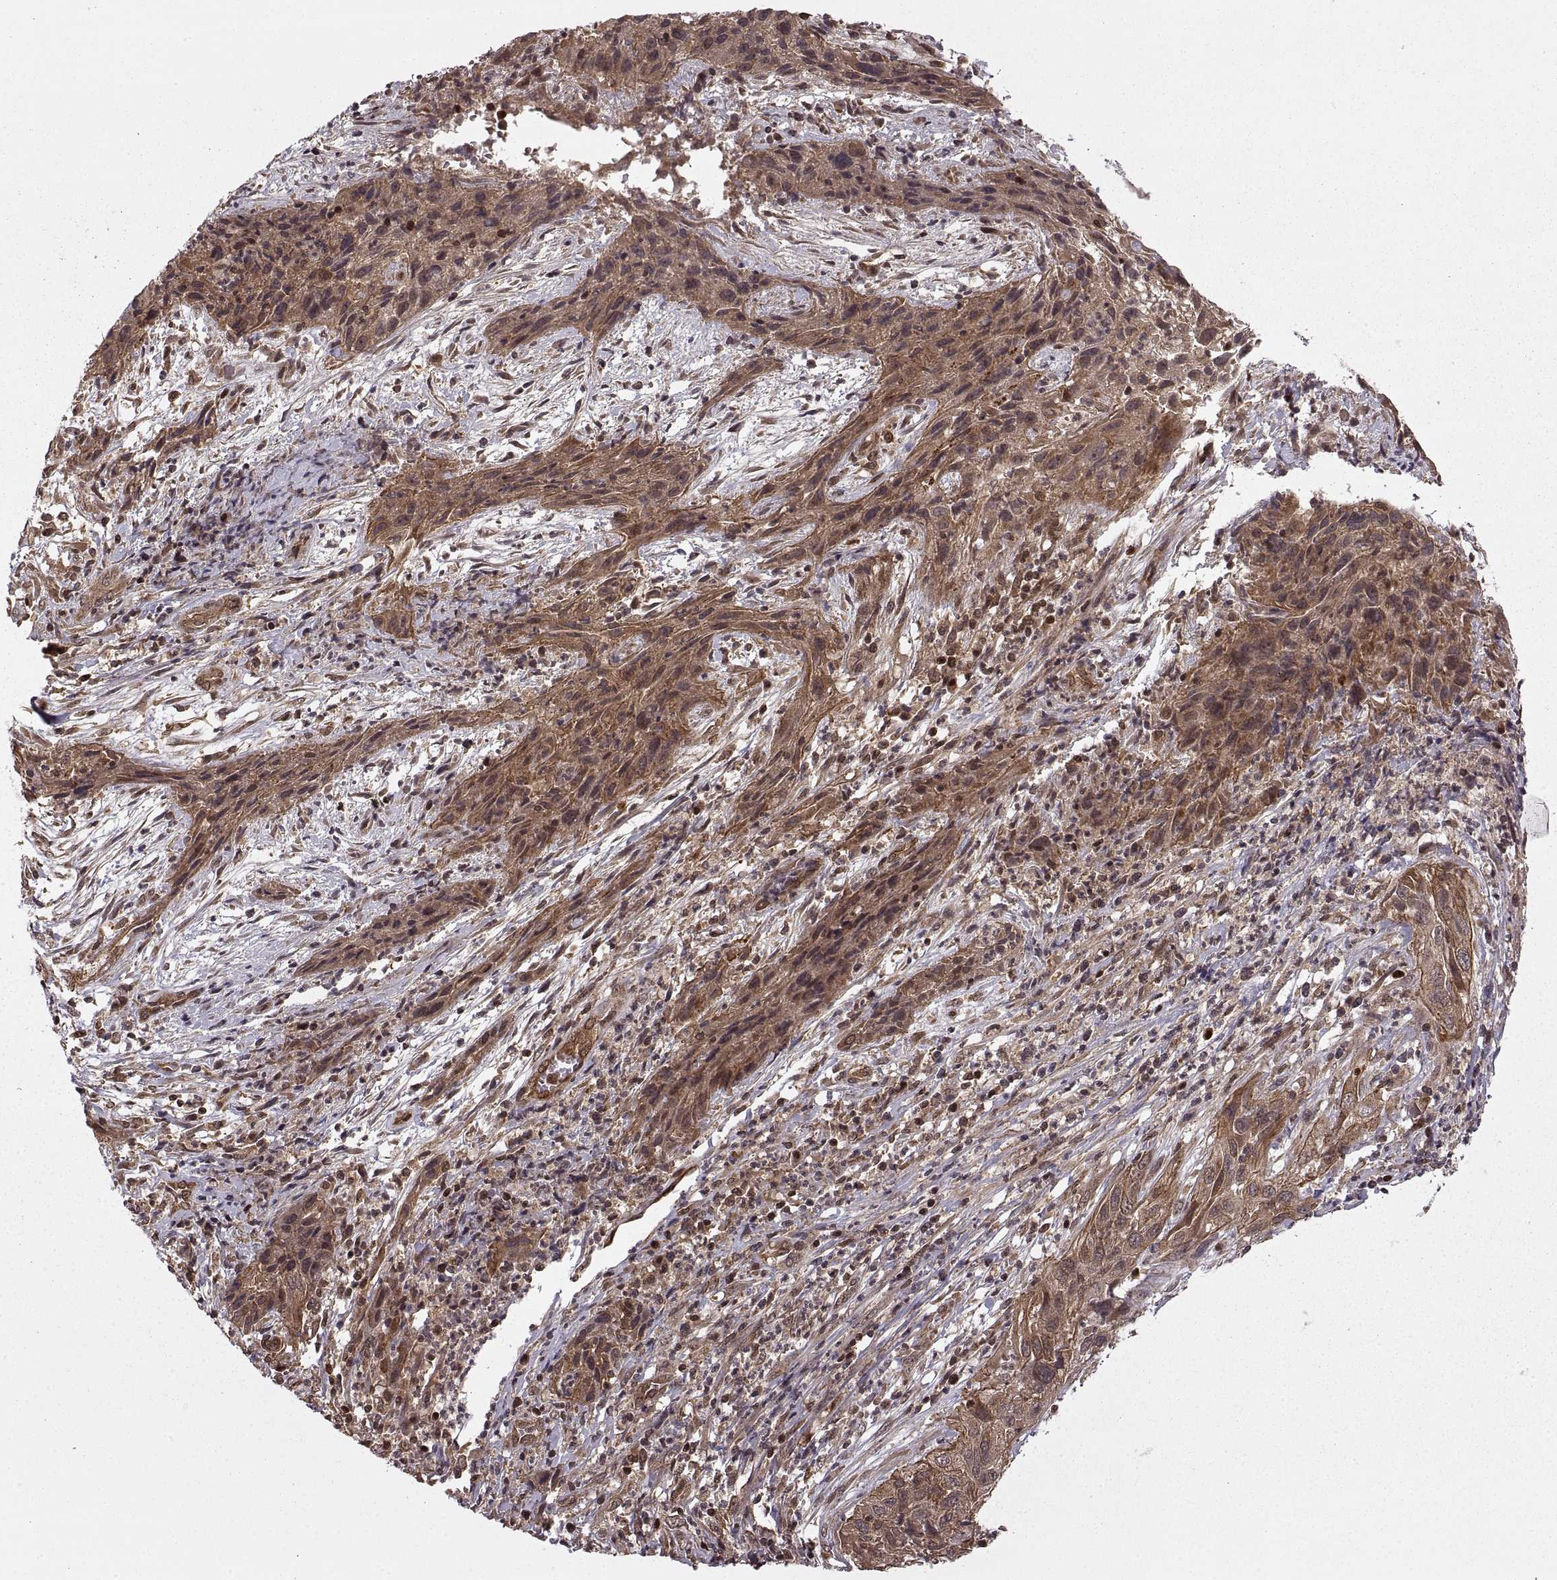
{"staining": {"intensity": "moderate", "quantity": ">75%", "location": "cytoplasmic/membranous"}, "tissue": "cervical cancer", "cell_type": "Tumor cells", "image_type": "cancer", "snomed": [{"axis": "morphology", "description": "Squamous cell carcinoma, NOS"}, {"axis": "topography", "description": "Cervix"}], "caption": "Protein positivity by immunohistochemistry demonstrates moderate cytoplasmic/membranous positivity in about >75% of tumor cells in cervical cancer (squamous cell carcinoma).", "gene": "DEDD", "patient": {"sex": "female", "age": 32}}